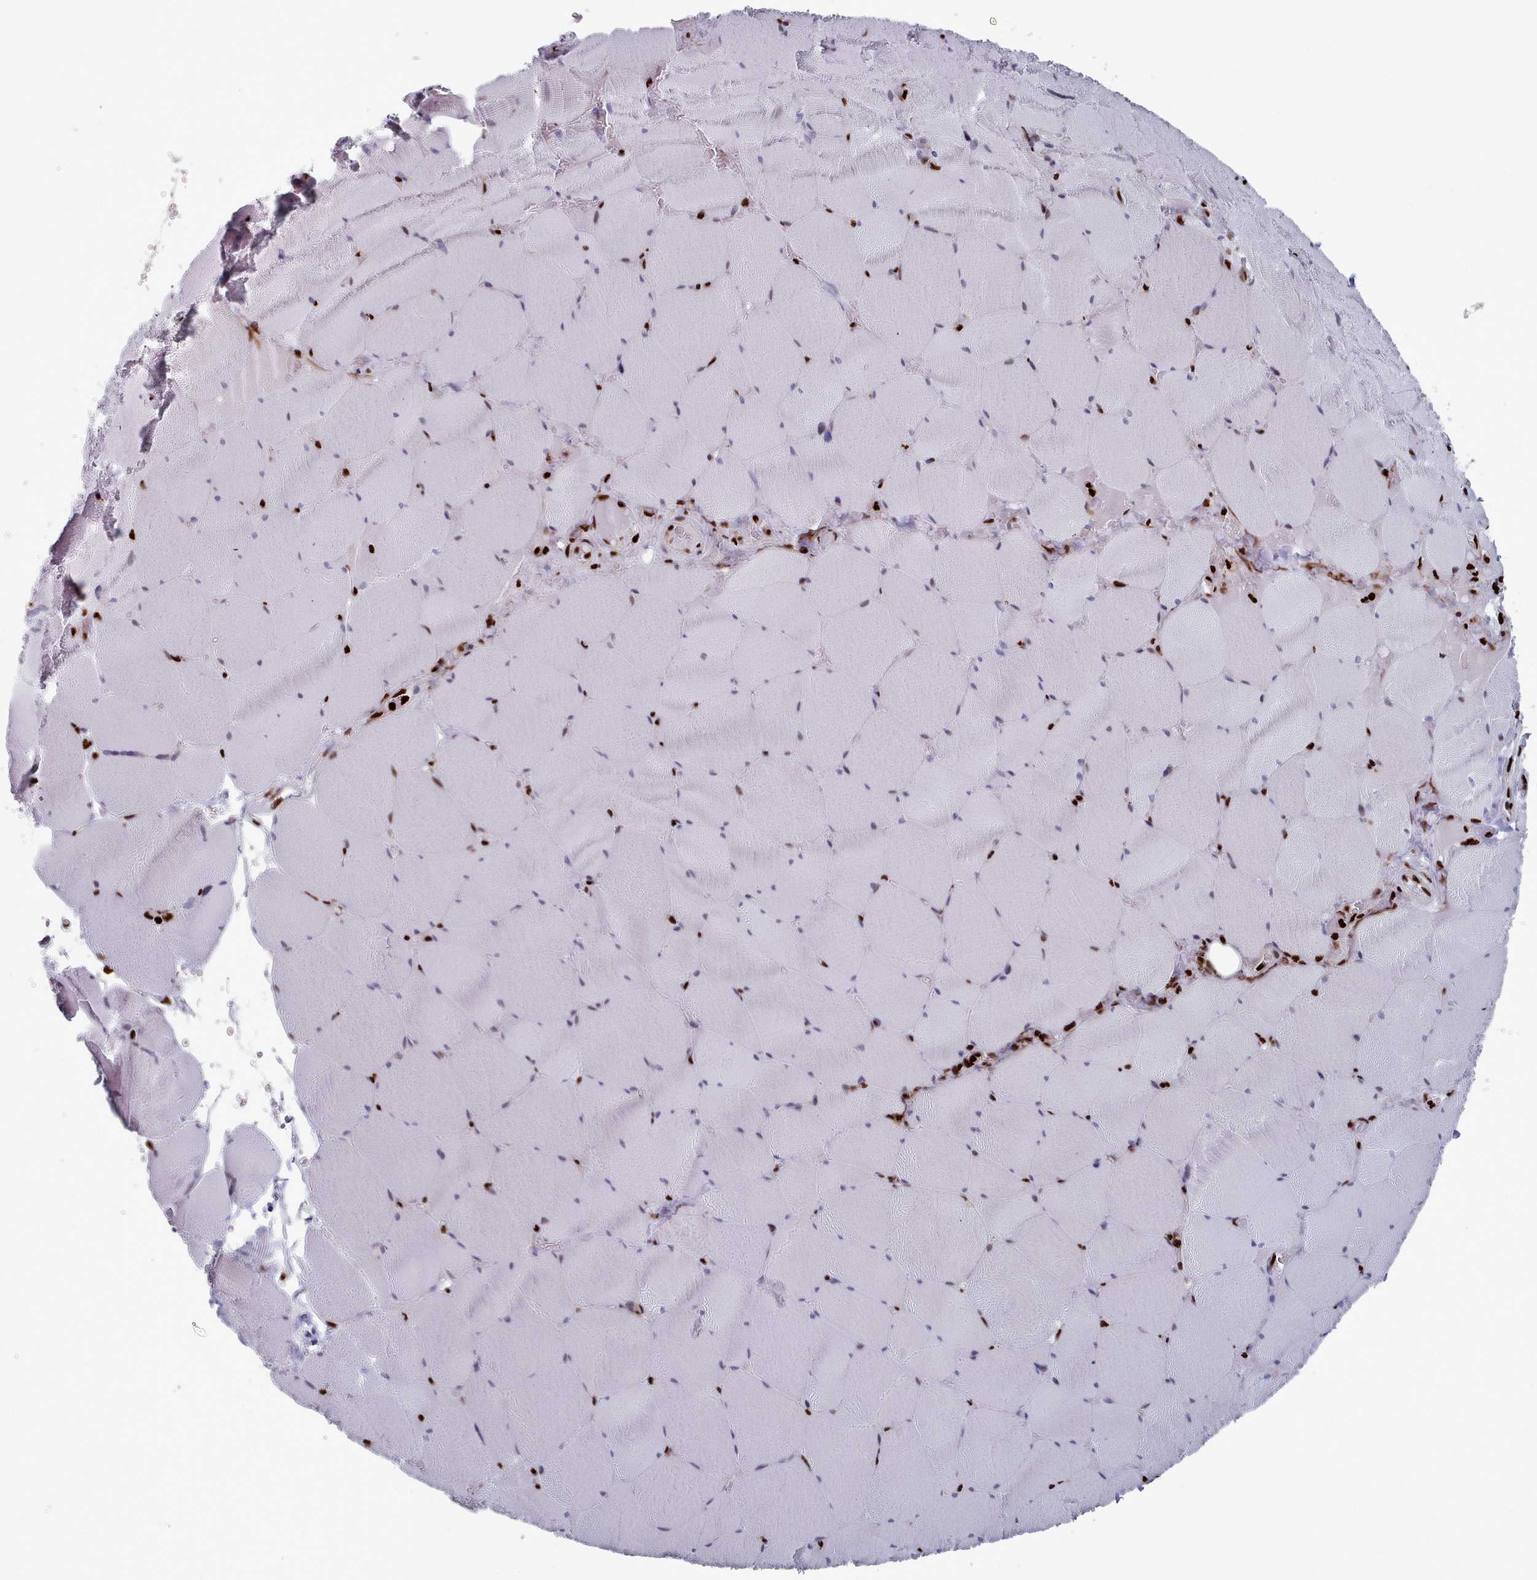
{"staining": {"intensity": "strong", "quantity": "<25%", "location": "nuclear"}, "tissue": "skeletal muscle", "cell_type": "Myocytes", "image_type": "normal", "snomed": [{"axis": "morphology", "description": "Normal tissue, NOS"}, {"axis": "topography", "description": "Skeletal muscle"}, {"axis": "topography", "description": "Head-Neck"}], "caption": "Immunohistochemistry micrograph of normal skeletal muscle stained for a protein (brown), which demonstrates medium levels of strong nuclear positivity in approximately <25% of myocytes.", "gene": "PCDHB11", "patient": {"sex": "male", "age": 66}}